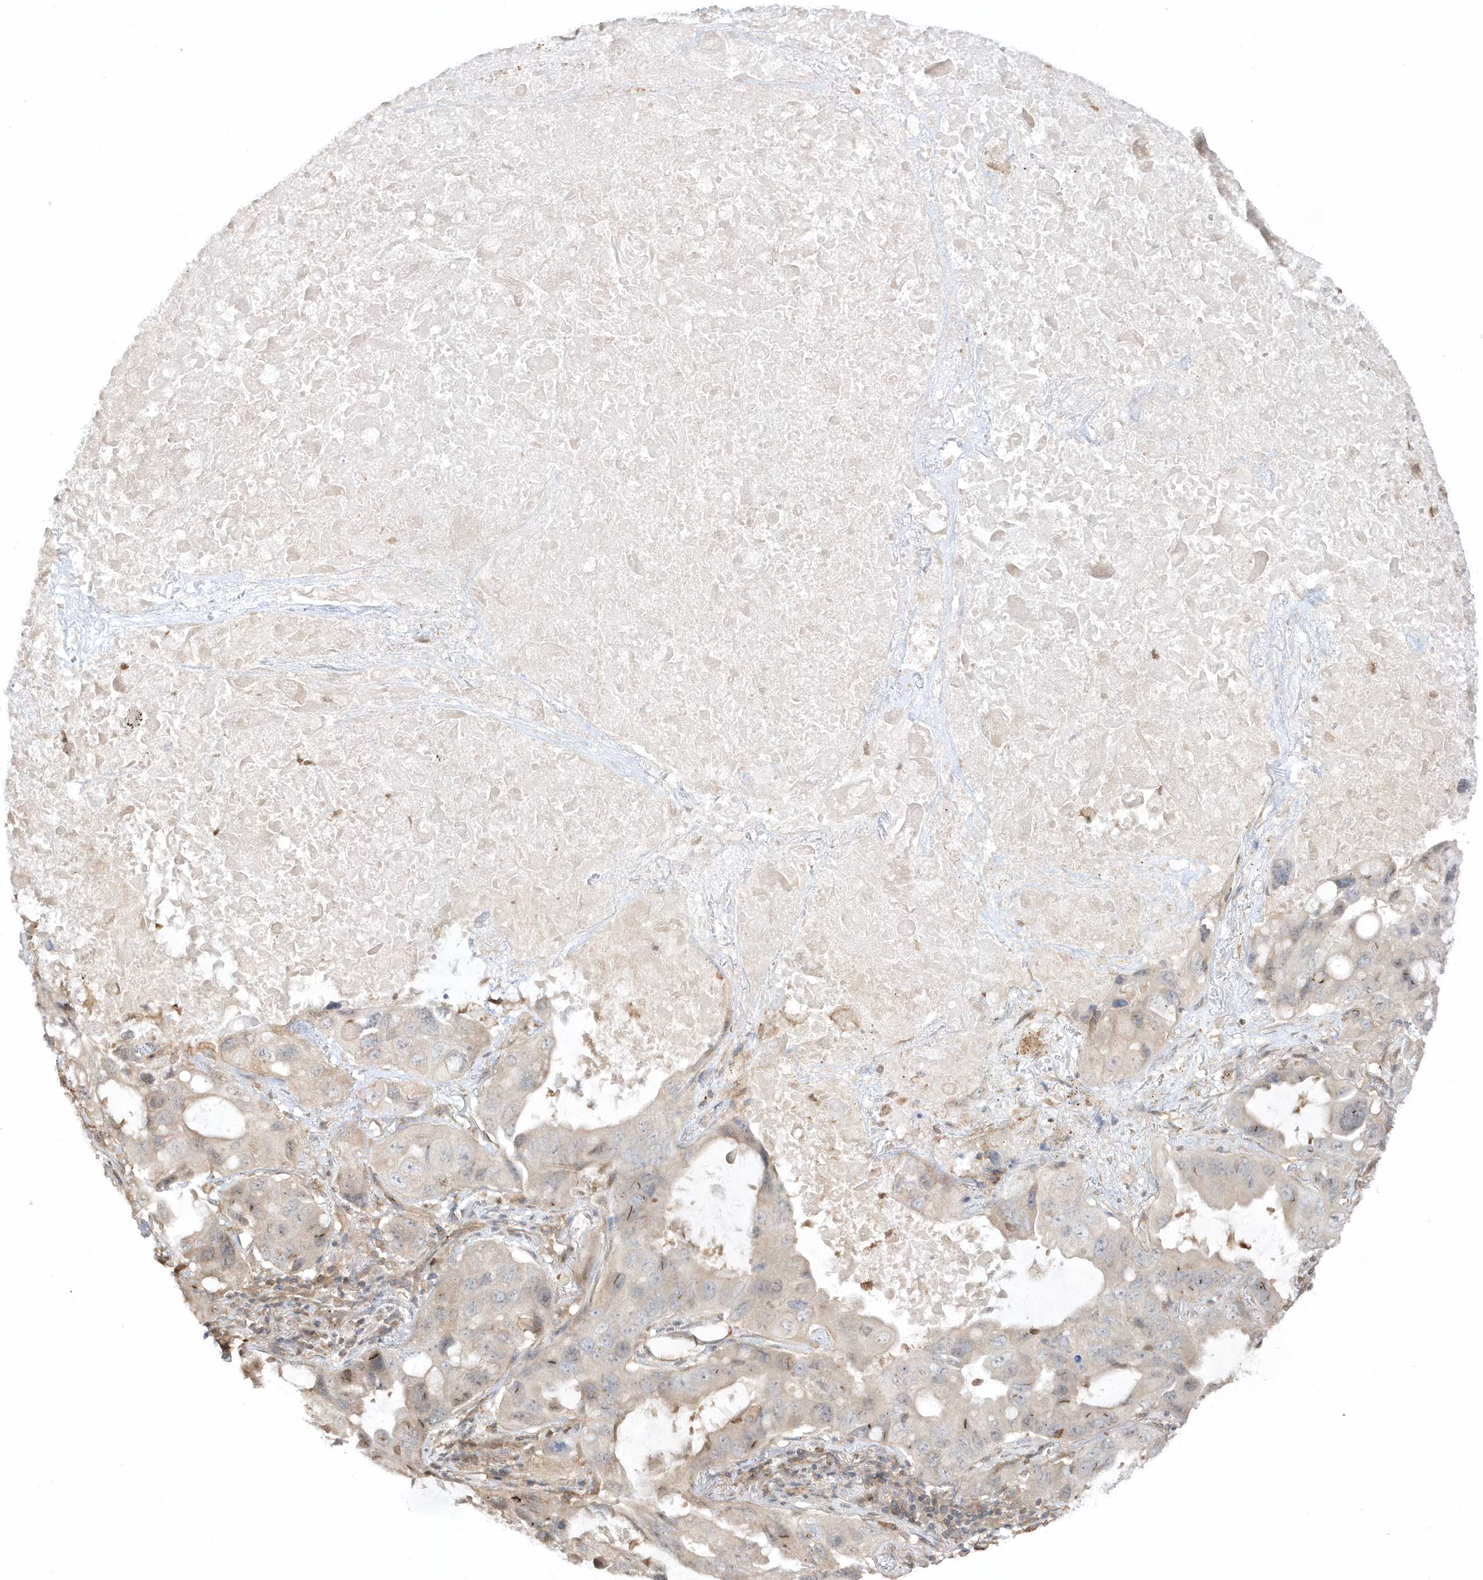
{"staining": {"intensity": "weak", "quantity": "<25%", "location": "cytoplasmic/membranous"}, "tissue": "lung cancer", "cell_type": "Tumor cells", "image_type": "cancer", "snomed": [{"axis": "morphology", "description": "Squamous cell carcinoma, NOS"}, {"axis": "topography", "description": "Lung"}], "caption": "The IHC image has no significant positivity in tumor cells of lung cancer tissue.", "gene": "BSN", "patient": {"sex": "female", "age": 73}}